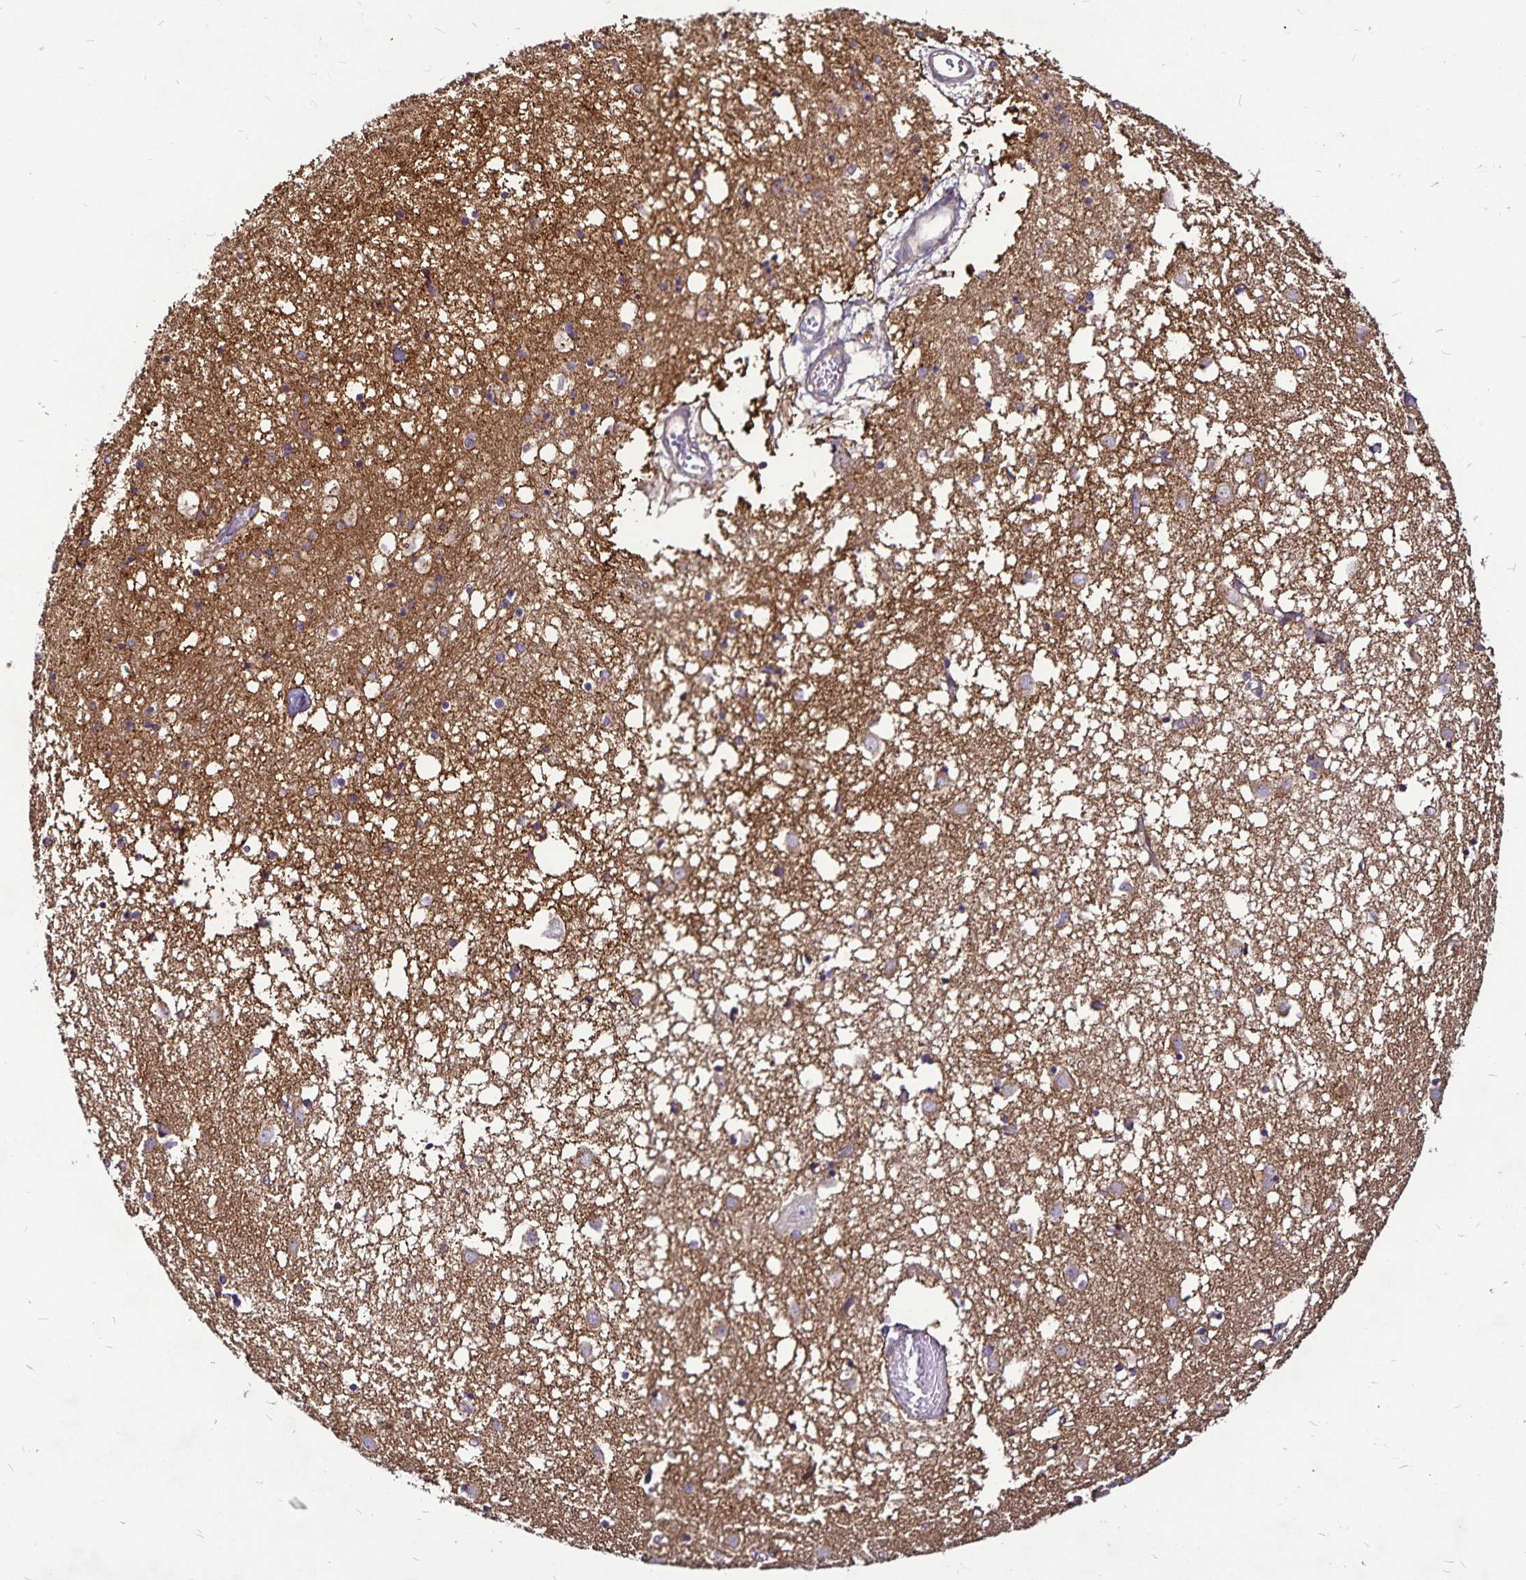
{"staining": {"intensity": "negative", "quantity": "none", "location": "none"}, "tissue": "caudate", "cell_type": "Glial cells", "image_type": "normal", "snomed": [{"axis": "morphology", "description": "Normal tissue, NOS"}, {"axis": "topography", "description": "Lateral ventricle wall"}], "caption": "High magnification brightfield microscopy of normal caudate stained with DAB (3,3'-diaminobenzidine) (brown) and counterstained with hematoxylin (blue): glial cells show no significant expression.", "gene": "GNG12", "patient": {"sex": "male", "age": 70}}